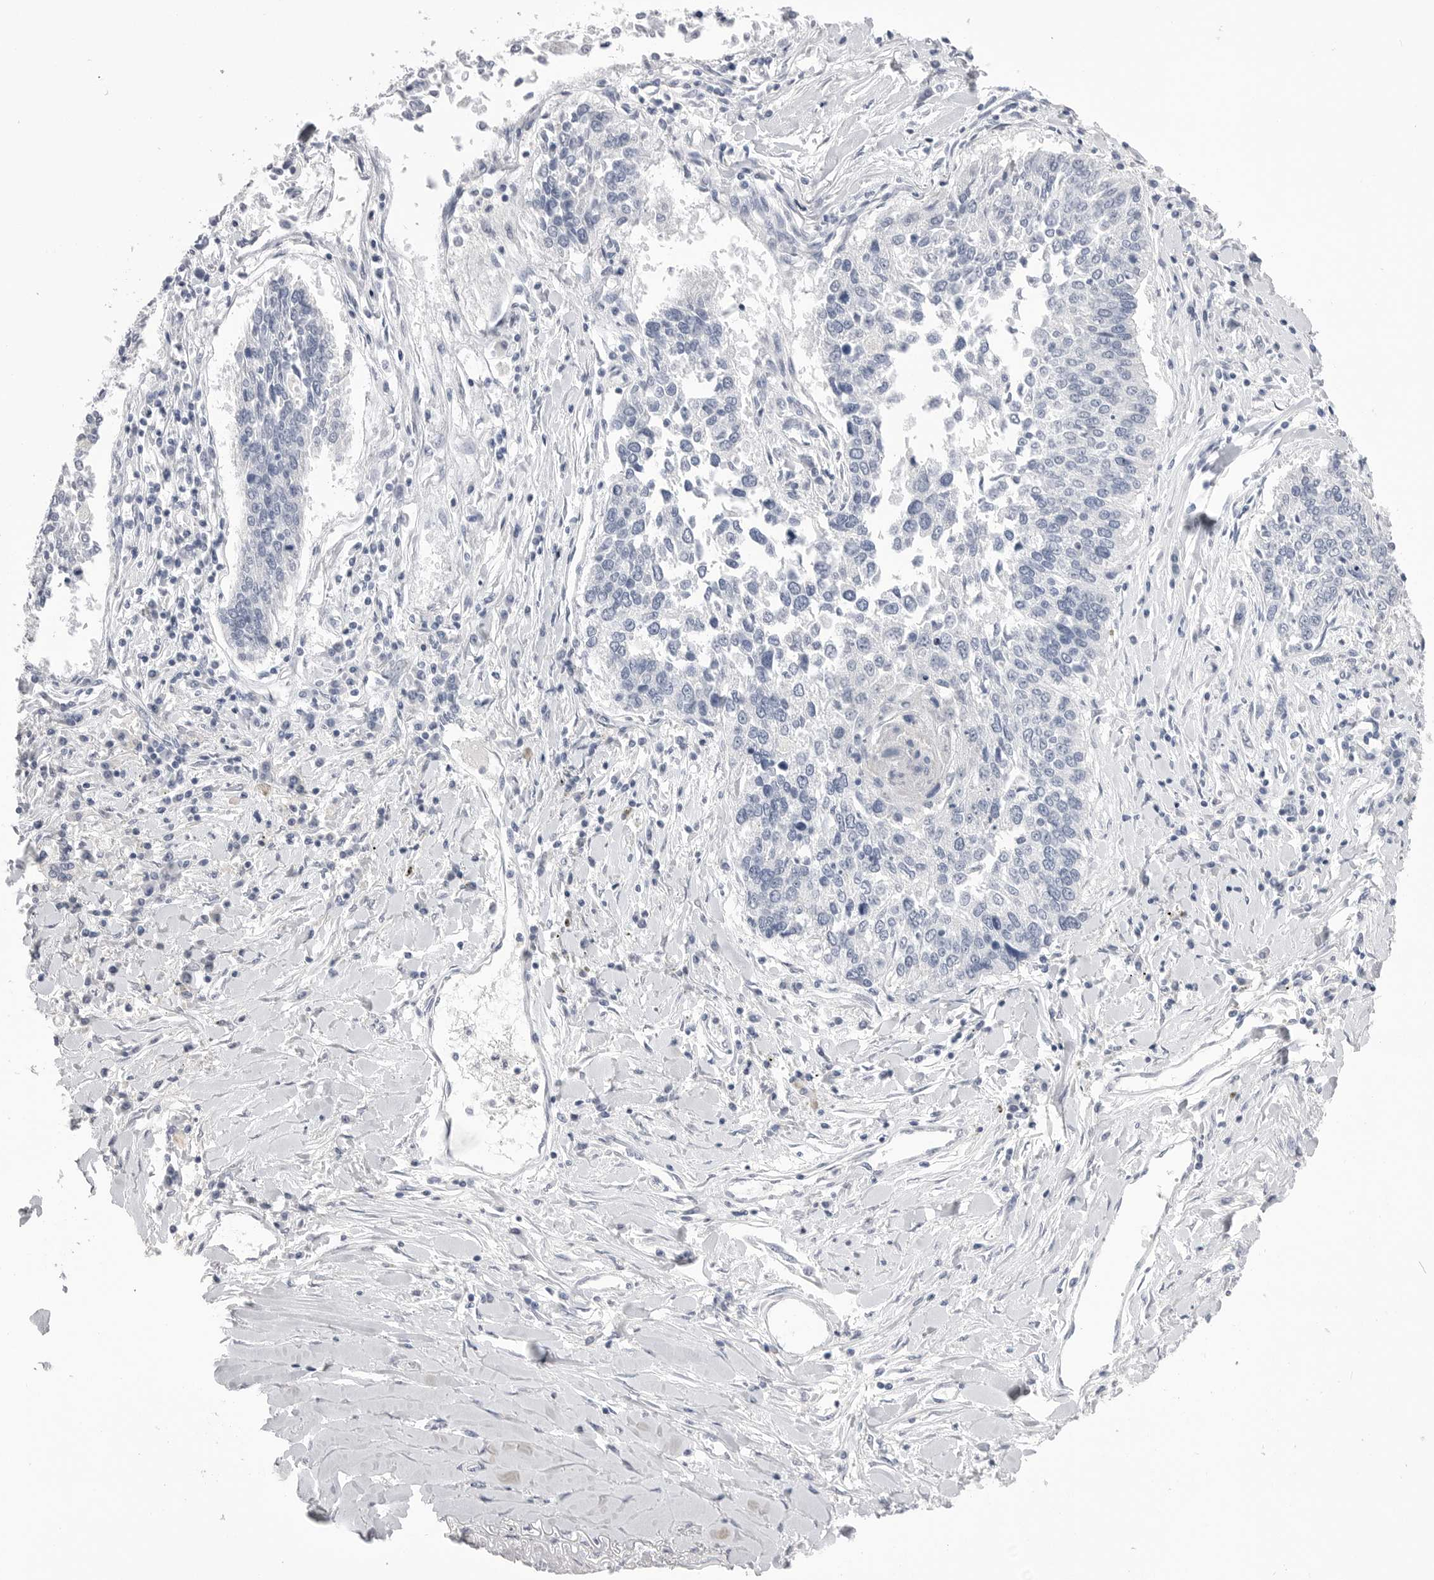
{"staining": {"intensity": "negative", "quantity": "none", "location": "none"}, "tissue": "lung cancer", "cell_type": "Tumor cells", "image_type": "cancer", "snomed": [{"axis": "morphology", "description": "Normal tissue, NOS"}, {"axis": "morphology", "description": "Squamous cell carcinoma, NOS"}, {"axis": "topography", "description": "Cartilage tissue"}, {"axis": "topography", "description": "Bronchus"}, {"axis": "topography", "description": "Lung"}, {"axis": "topography", "description": "Peripheral nerve tissue"}], "caption": "Immunohistochemistry (IHC) of lung squamous cell carcinoma demonstrates no positivity in tumor cells.", "gene": "CPB1", "patient": {"sex": "female", "age": 49}}